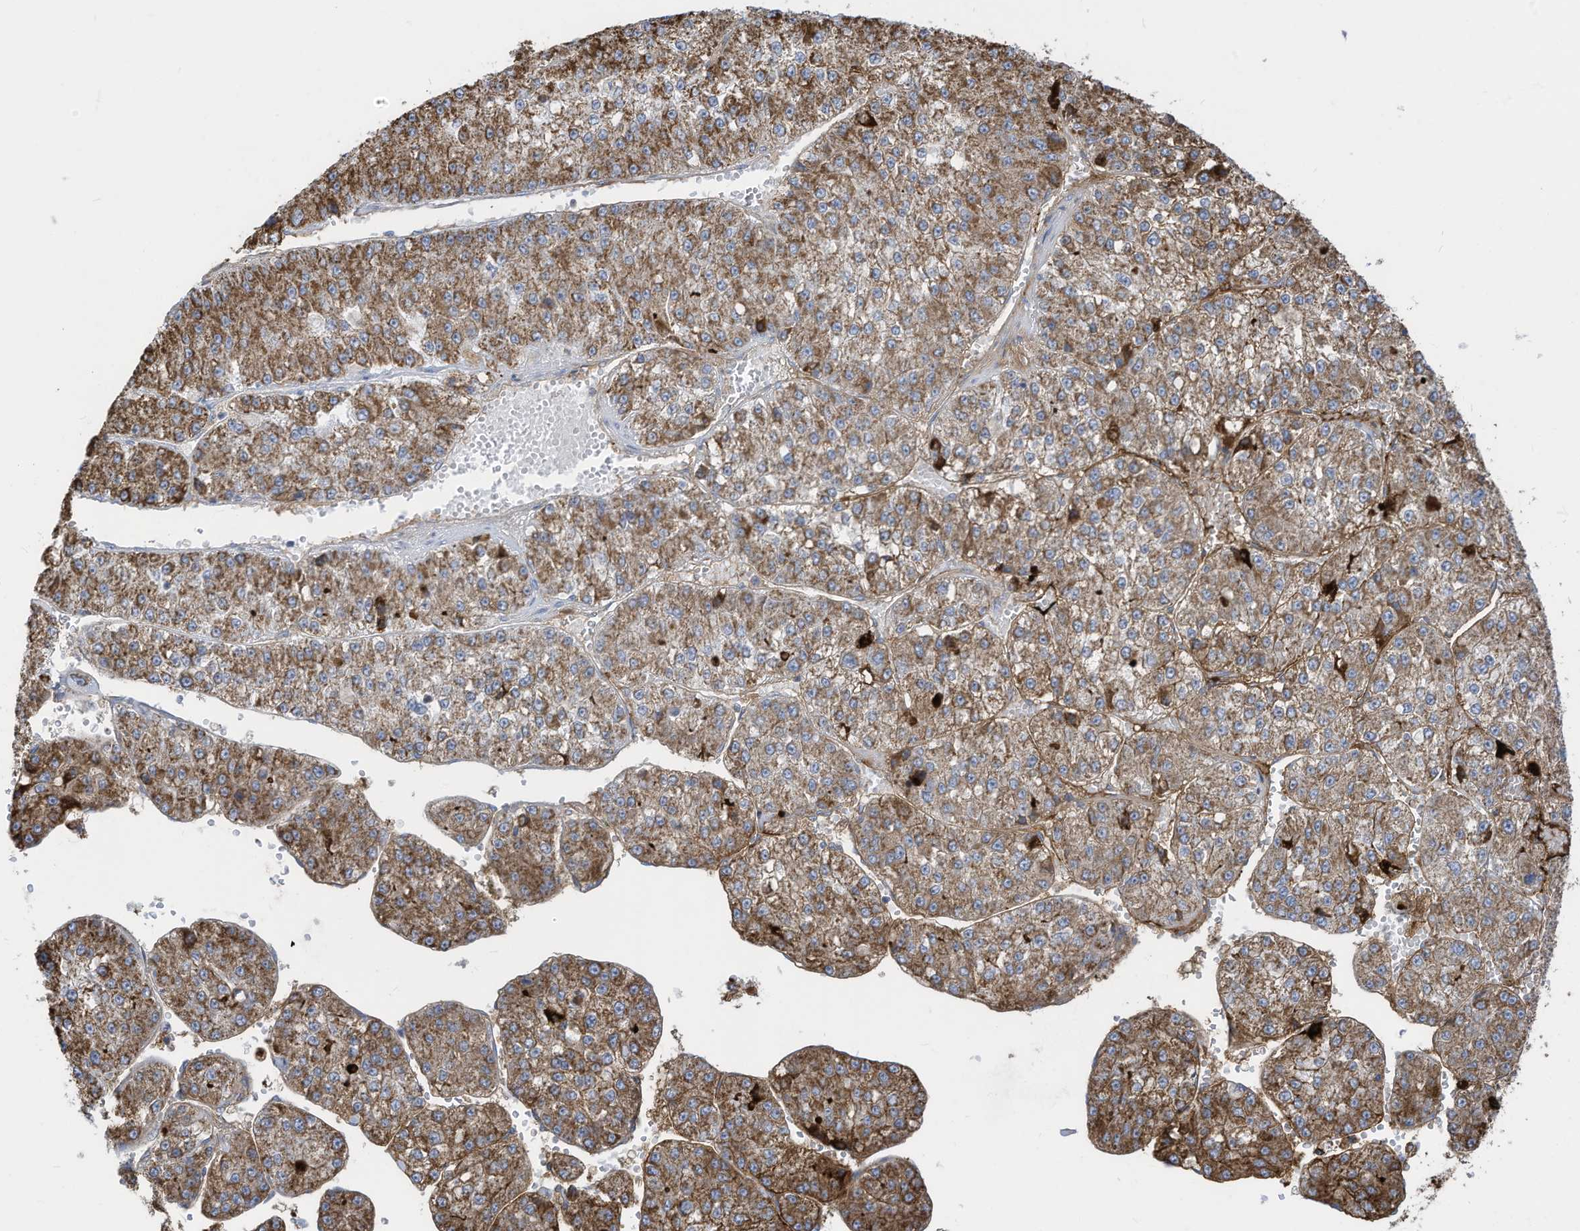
{"staining": {"intensity": "moderate", "quantity": ">75%", "location": "cytoplasmic/membranous"}, "tissue": "liver cancer", "cell_type": "Tumor cells", "image_type": "cancer", "snomed": [{"axis": "morphology", "description": "Carcinoma, Hepatocellular, NOS"}, {"axis": "topography", "description": "Liver"}], "caption": "Human liver hepatocellular carcinoma stained with a protein marker reveals moderate staining in tumor cells.", "gene": "NLN", "patient": {"sex": "female", "age": 73}}